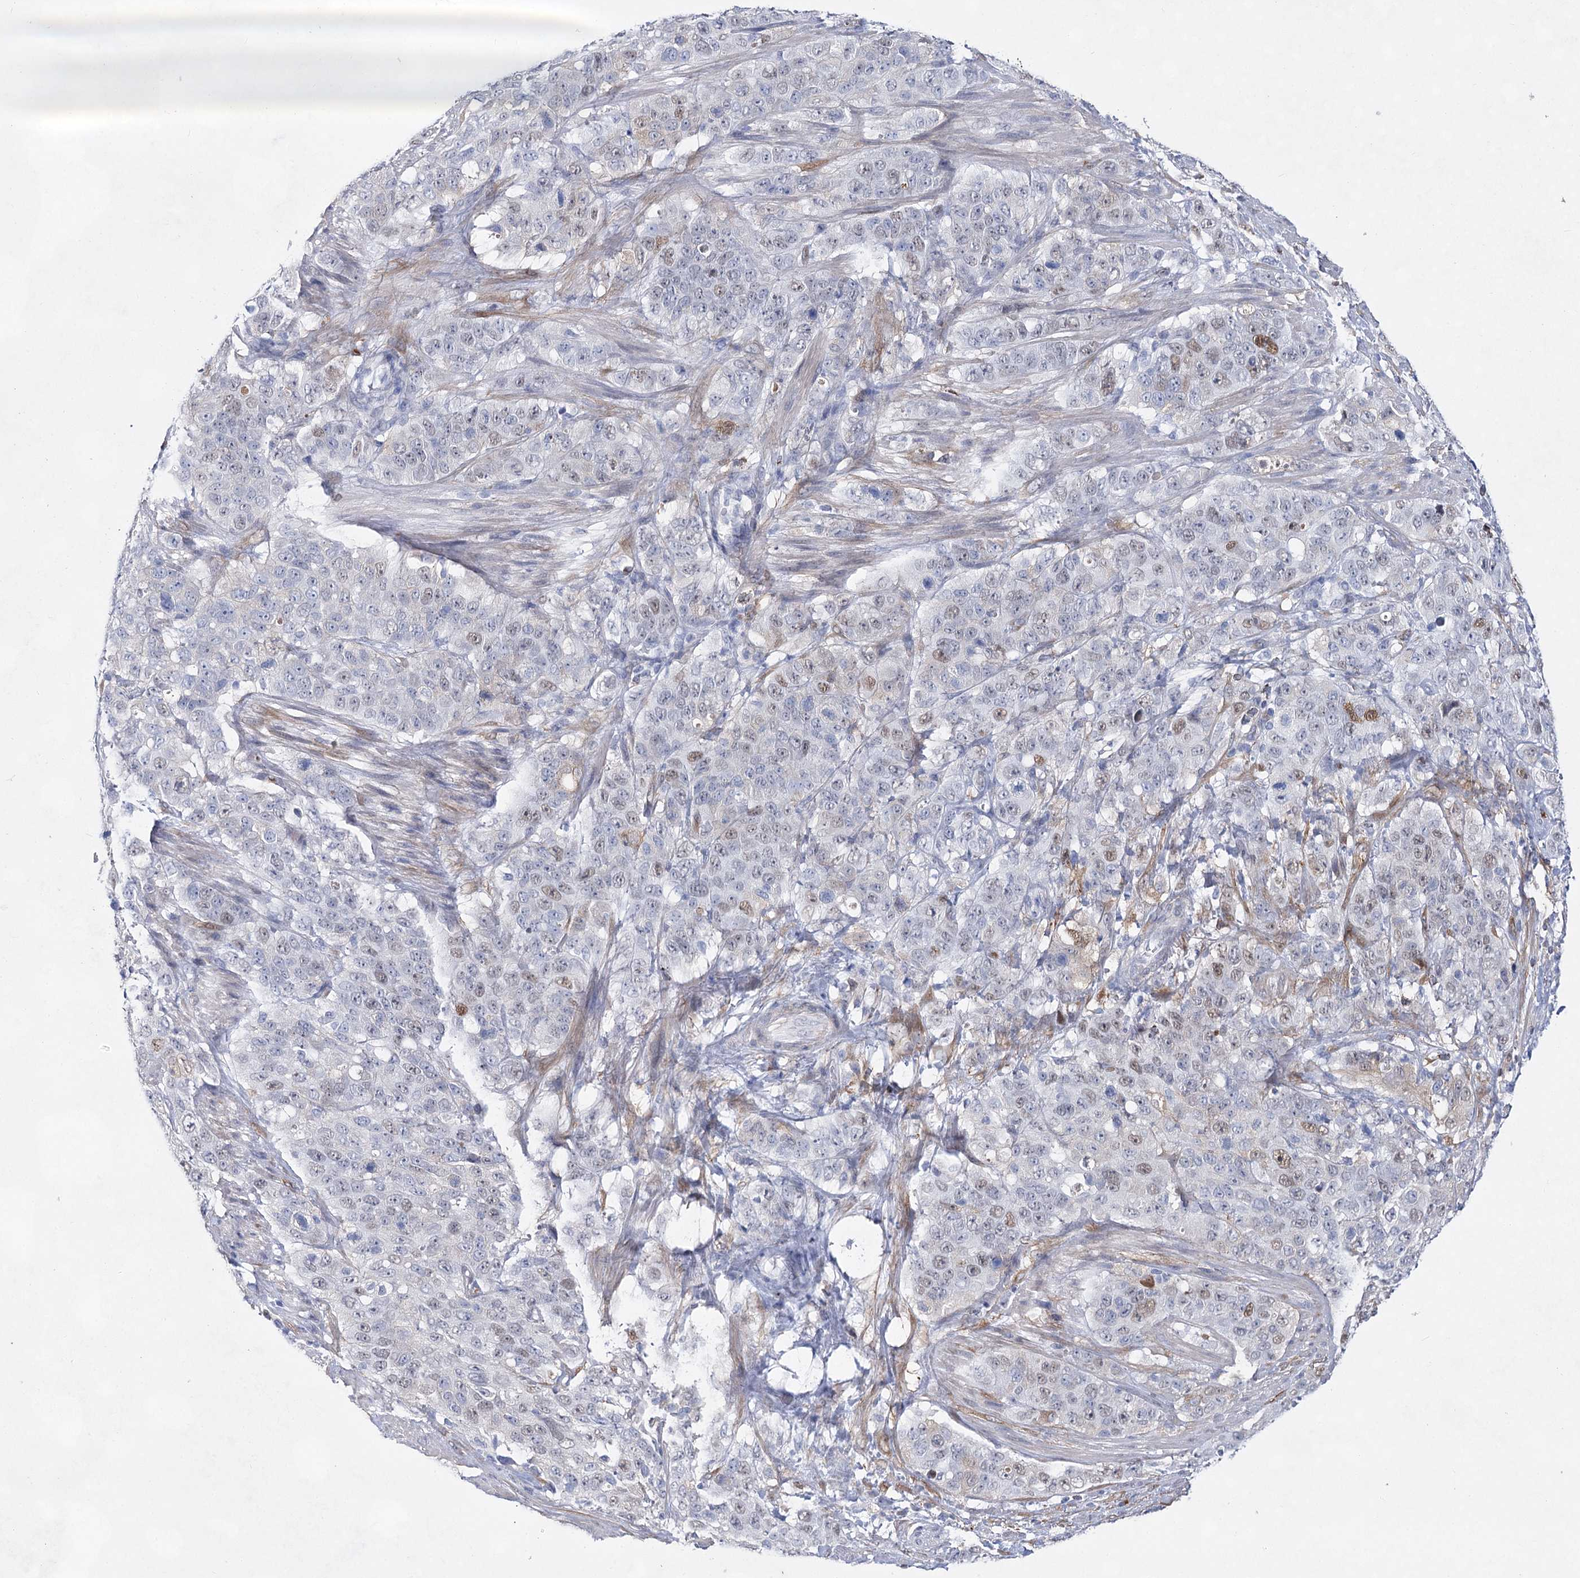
{"staining": {"intensity": "moderate", "quantity": "<25%", "location": "nuclear"}, "tissue": "stomach cancer", "cell_type": "Tumor cells", "image_type": "cancer", "snomed": [{"axis": "morphology", "description": "Adenocarcinoma, NOS"}, {"axis": "topography", "description": "Stomach"}], "caption": "The immunohistochemical stain highlights moderate nuclear expression in tumor cells of stomach cancer tissue.", "gene": "UGDH", "patient": {"sex": "male", "age": 48}}